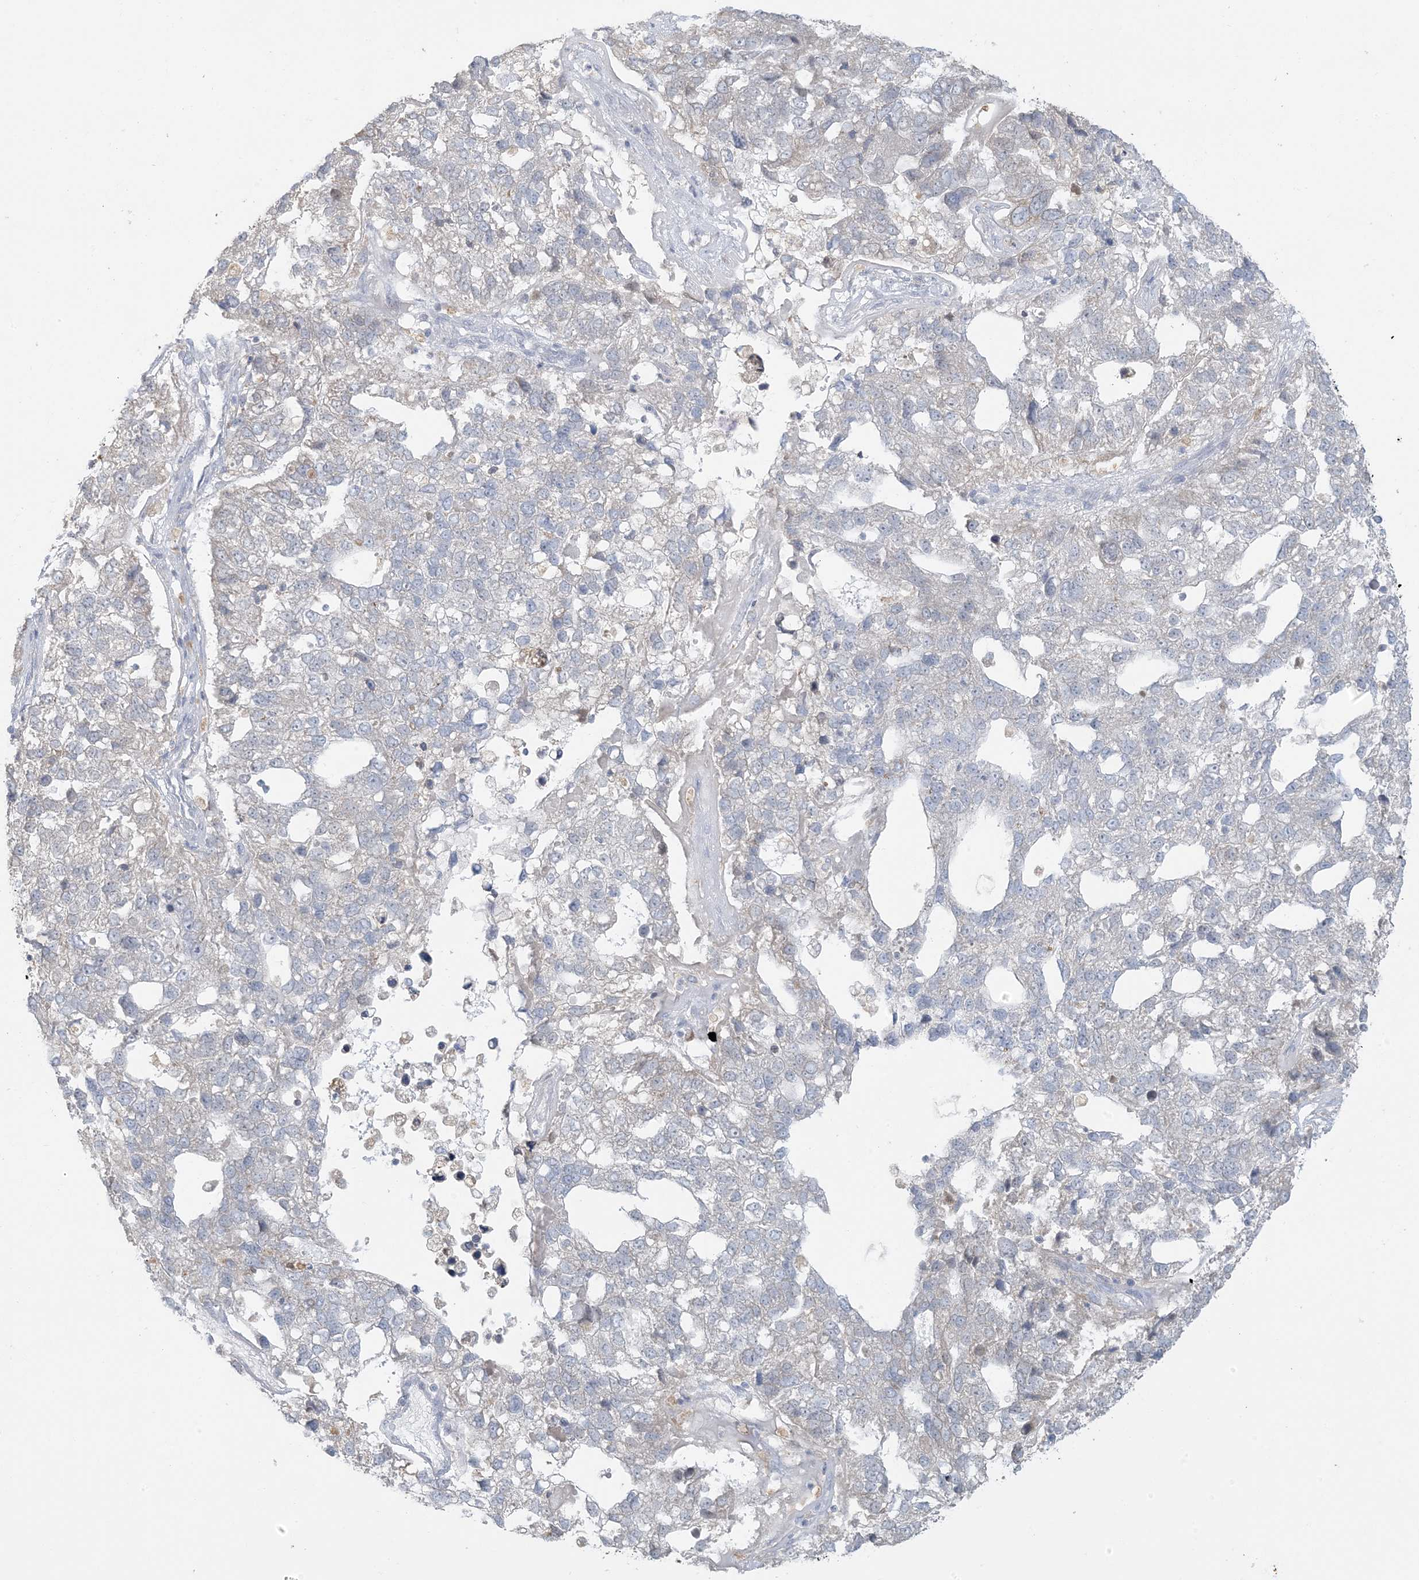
{"staining": {"intensity": "negative", "quantity": "none", "location": "none"}, "tissue": "pancreatic cancer", "cell_type": "Tumor cells", "image_type": "cancer", "snomed": [{"axis": "morphology", "description": "Adenocarcinoma, NOS"}, {"axis": "topography", "description": "Pancreas"}], "caption": "This is an immunohistochemistry (IHC) histopathology image of human pancreatic cancer. There is no positivity in tumor cells.", "gene": "EEFSEC", "patient": {"sex": "female", "age": 61}}